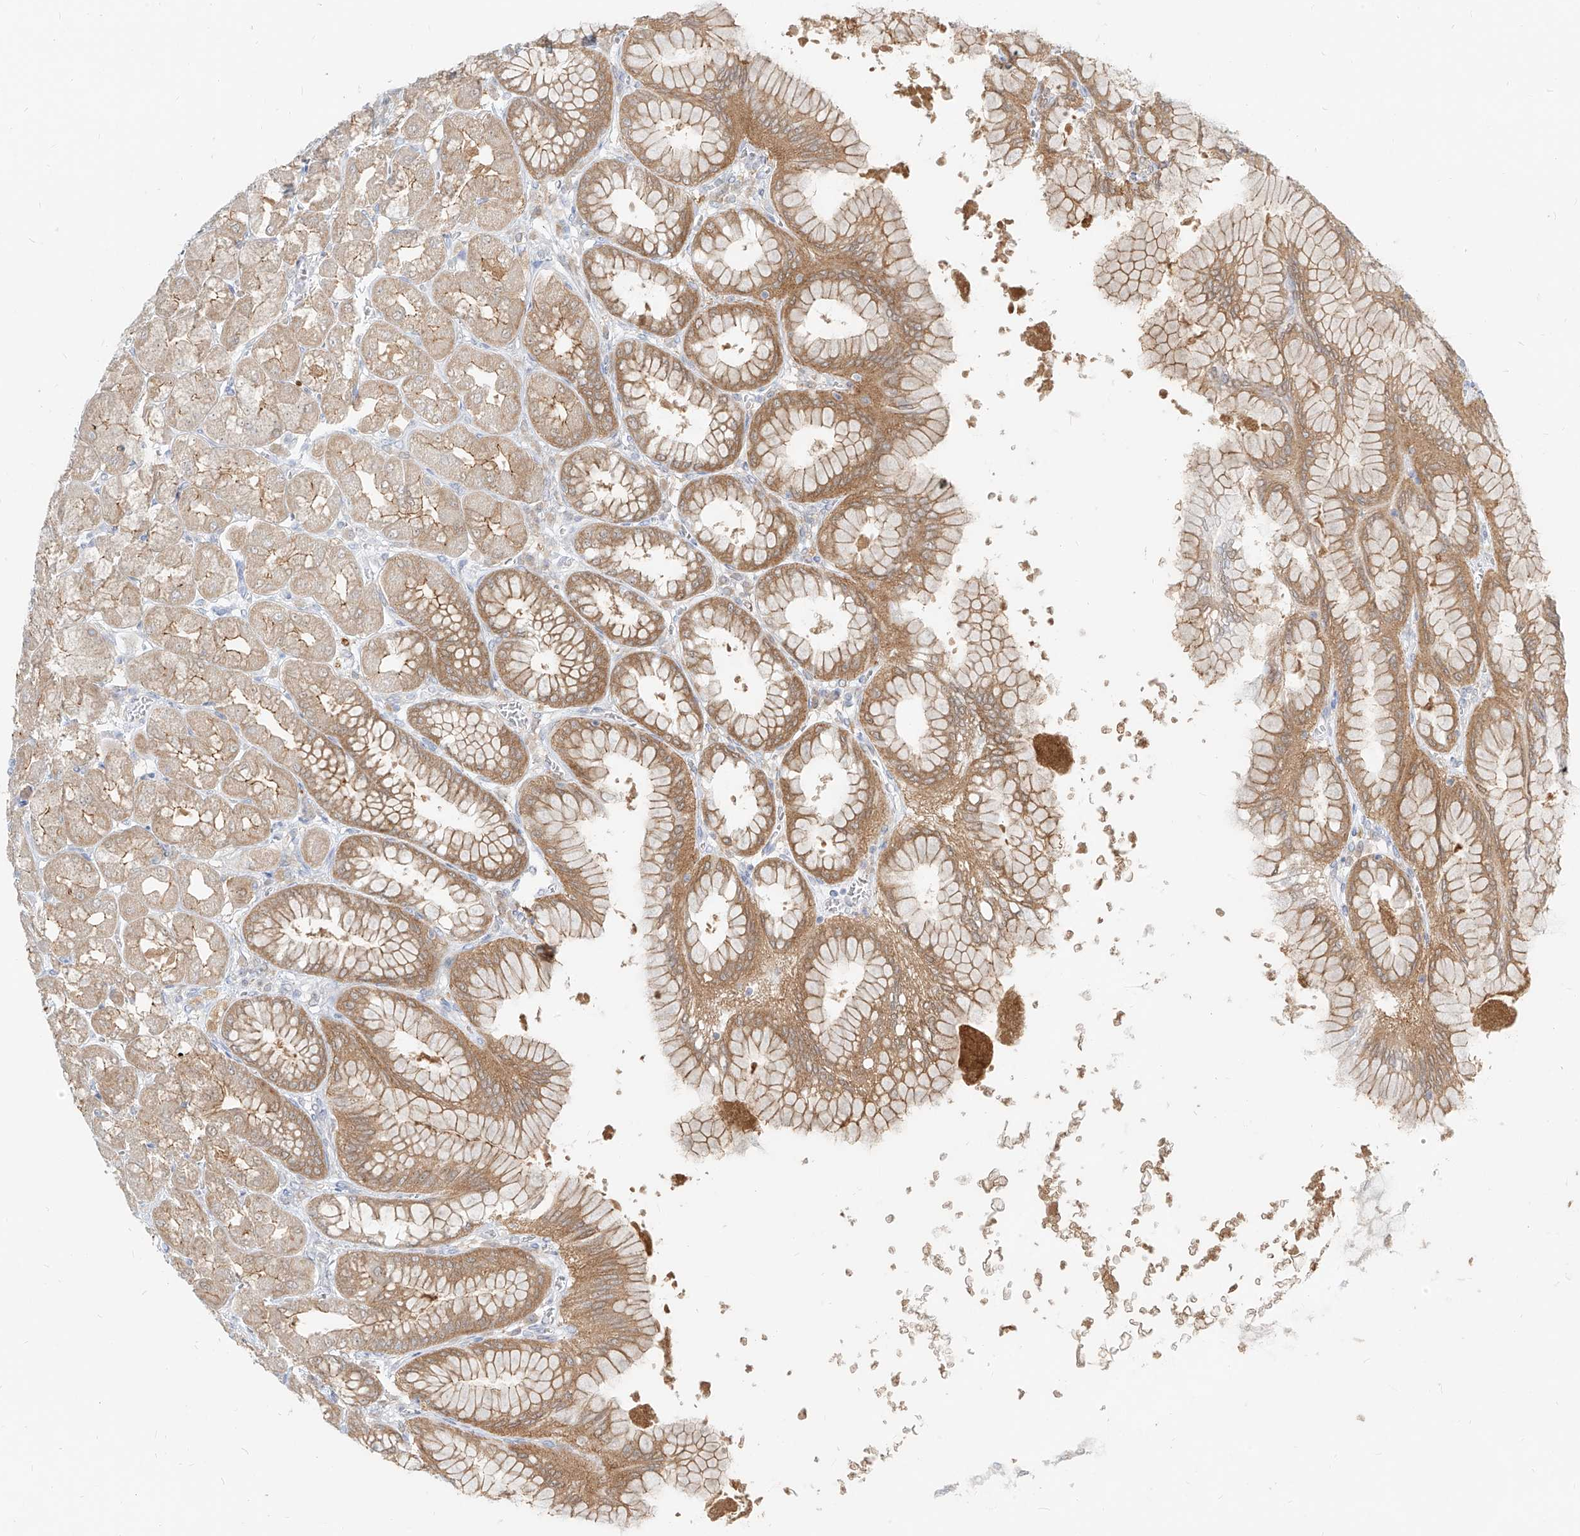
{"staining": {"intensity": "moderate", "quantity": ">75%", "location": "cytoplasmic/membranous"}, "tissue": "stomach", "cell_type": "Glandular cells", "image_type": "normal", "snomed": [{"axis": "morphology", "description": "Normal tissue, NOS"}, {"axis": "topography", "description": "Stomach, upper"}], "caption": "This micrograph reveals IHC staining of normal human stomach, with medium moderate cytoplasmic/membranous positivity in about >75% of glandular cells.", "gene": "PGD", "patient": {"sex": "female", "age": 56}}